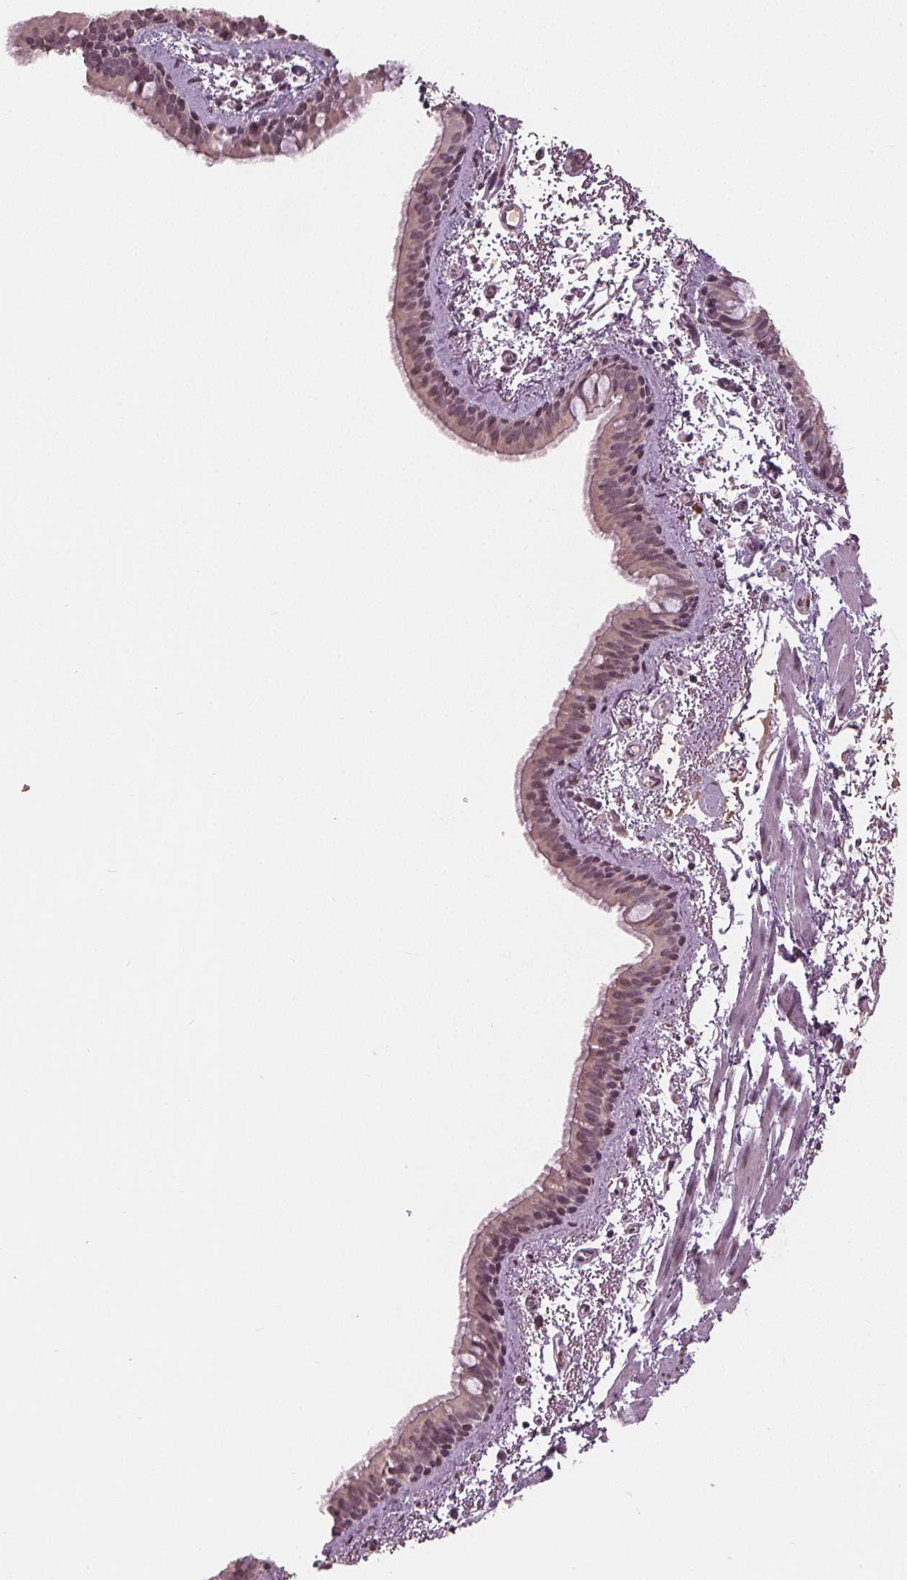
{"staining": {"intensity": "negative", "quantity": "none", "location": "none"}, "tissue": "bronchus", "cell_type": "Respiratory epithelial cells", "image_type": "normal", "snomed": [{"axis": "morphology", "description": "Normal tissue, NOS"}, {"axis": "topography", "description": "Bronchus"}], "caption": "The image reveals no significant positivity in respiratory epithelial cells of bronchus.", "gene": "CXCL16", "patient": {"sex": "female", "age": 61}}